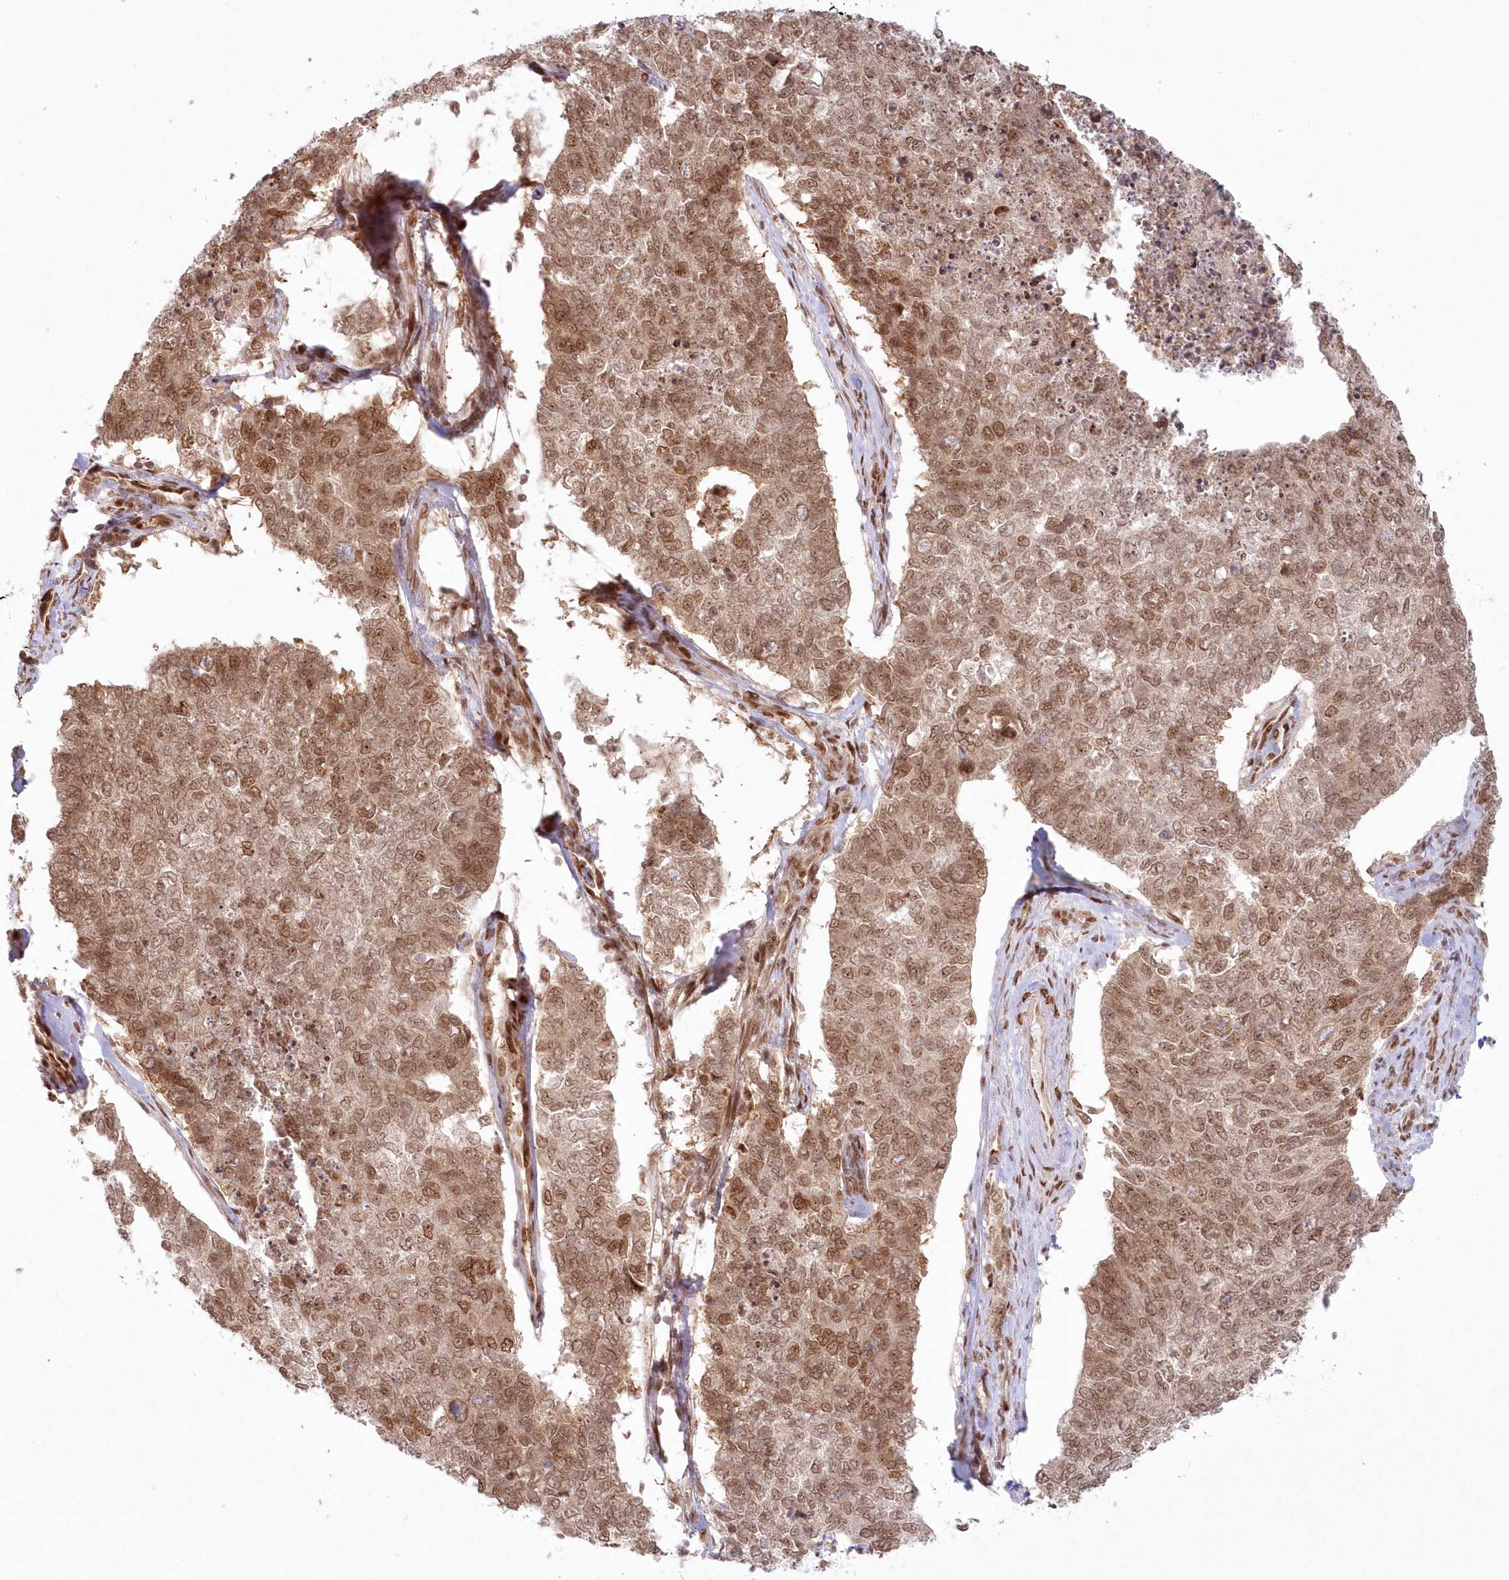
{"staining": {"intensity": "moderate", "quantity": ">75%", "location": "cytoplasmic/membranous,nuclear"}, "tissue": "cervical cancer", "cell_type": "Tumor cells", "image_type": "cancer", "snomed": [{"axis": "morphology", "description": "Squamous cell carcinoma, NOS"}, {"axis": "topography", "description": "Cervix"}], "caption": "Cervical squamous cell carcinoma stained for a protein displays moderate cytoplasmic/membranous and nuclear positivity in tumor cells.", "gene": "TOGARAM2", "patient": {"sex": "female", "age": 63}}